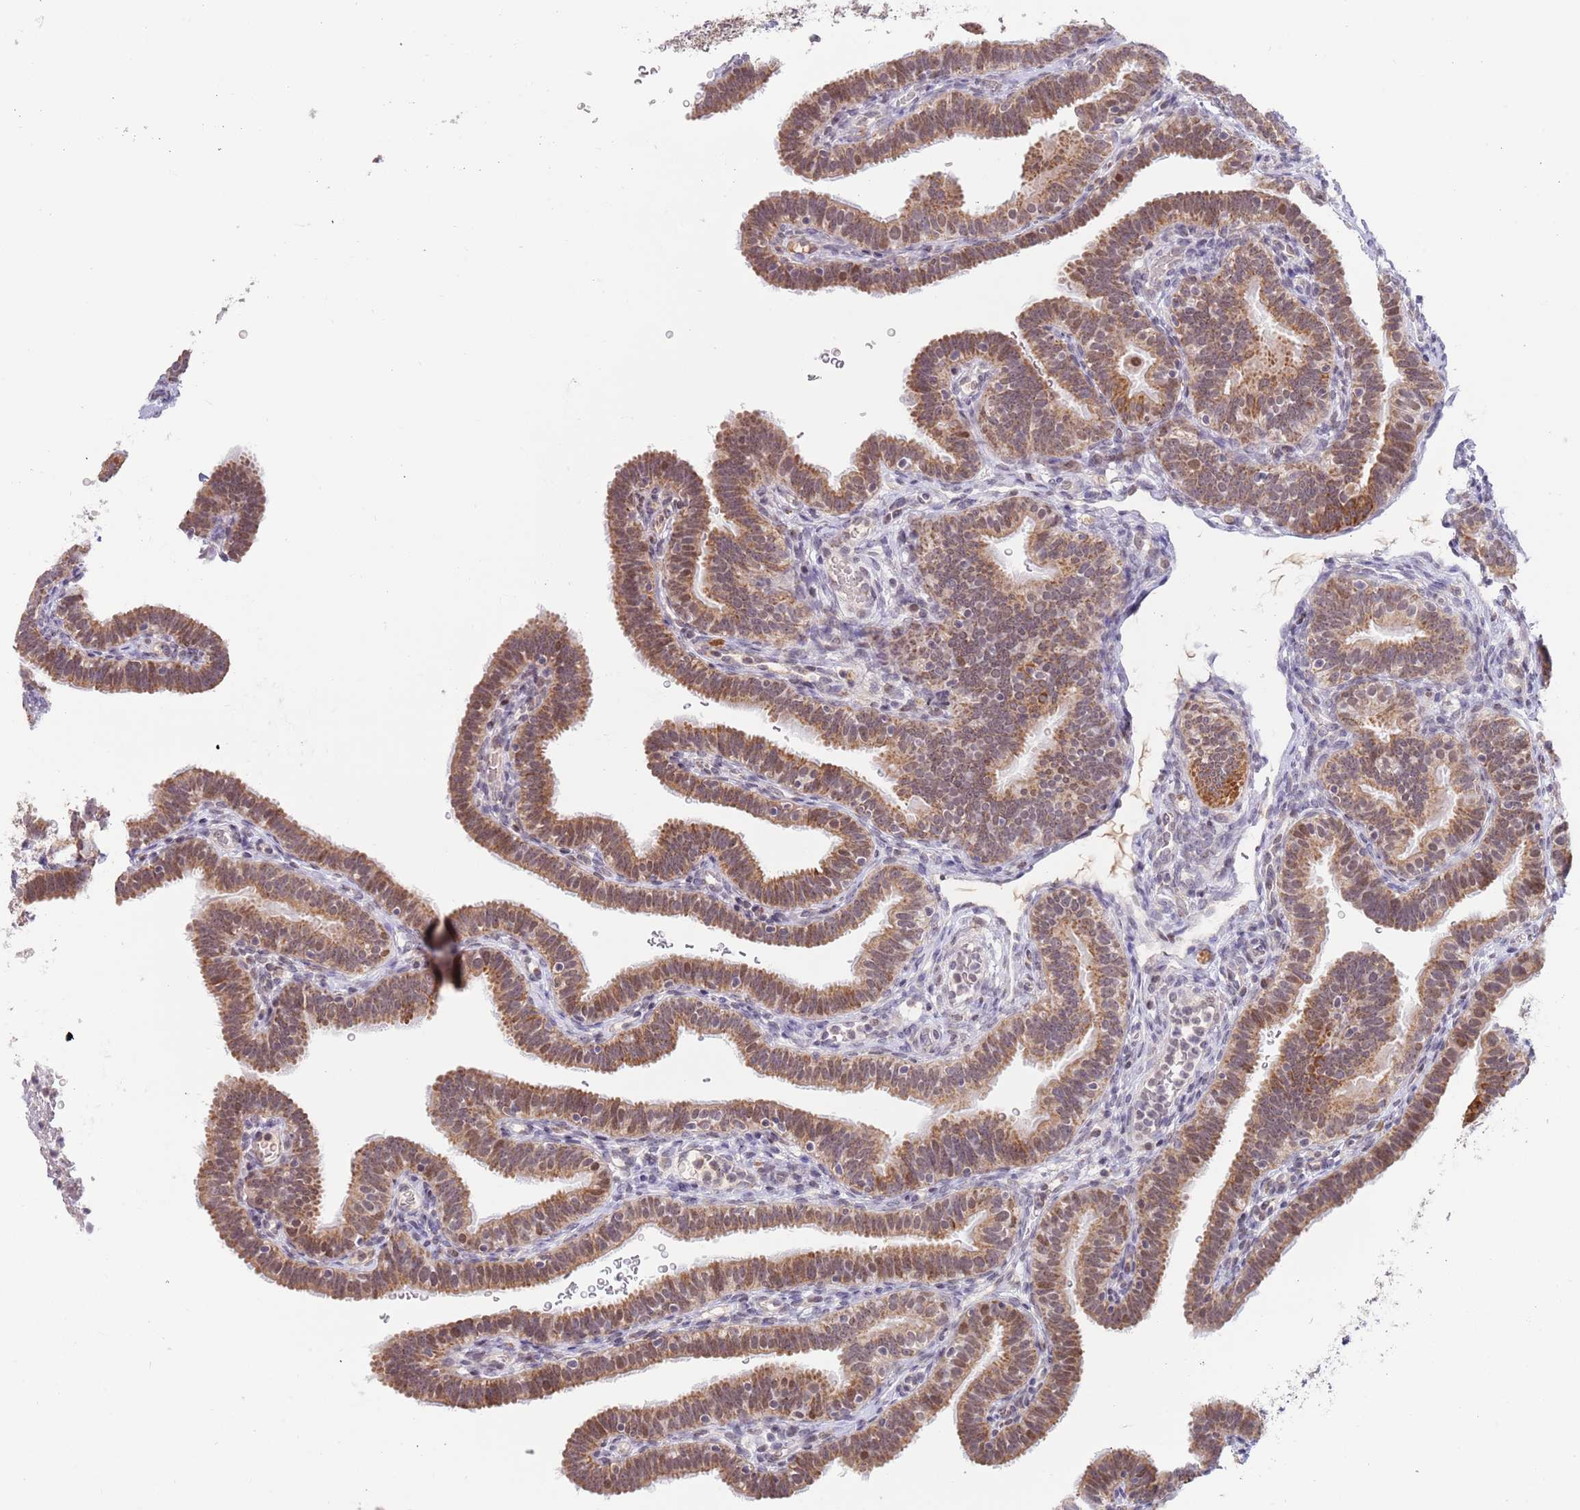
{"staining": {"intensity": "moderate", "quantity": ">75%", "location": "cytoplasmic/membranous"}, "tissue": "fallopian tube", "cell_type": "Glandular cells", "image_type": "normal", "snomed": [{"axis": "morphology", "description": "Normal tissue, NOS"}, {"axis": "topography", "description": "Fallopian tube"}], "caption": "The immunohistochemical stain highlights moderate cytoplasmic/membranous expression in glandular cells of benign fallopian tube.", "gene": "TIMM13", "patient": {"sex": "female", "age": 41}}